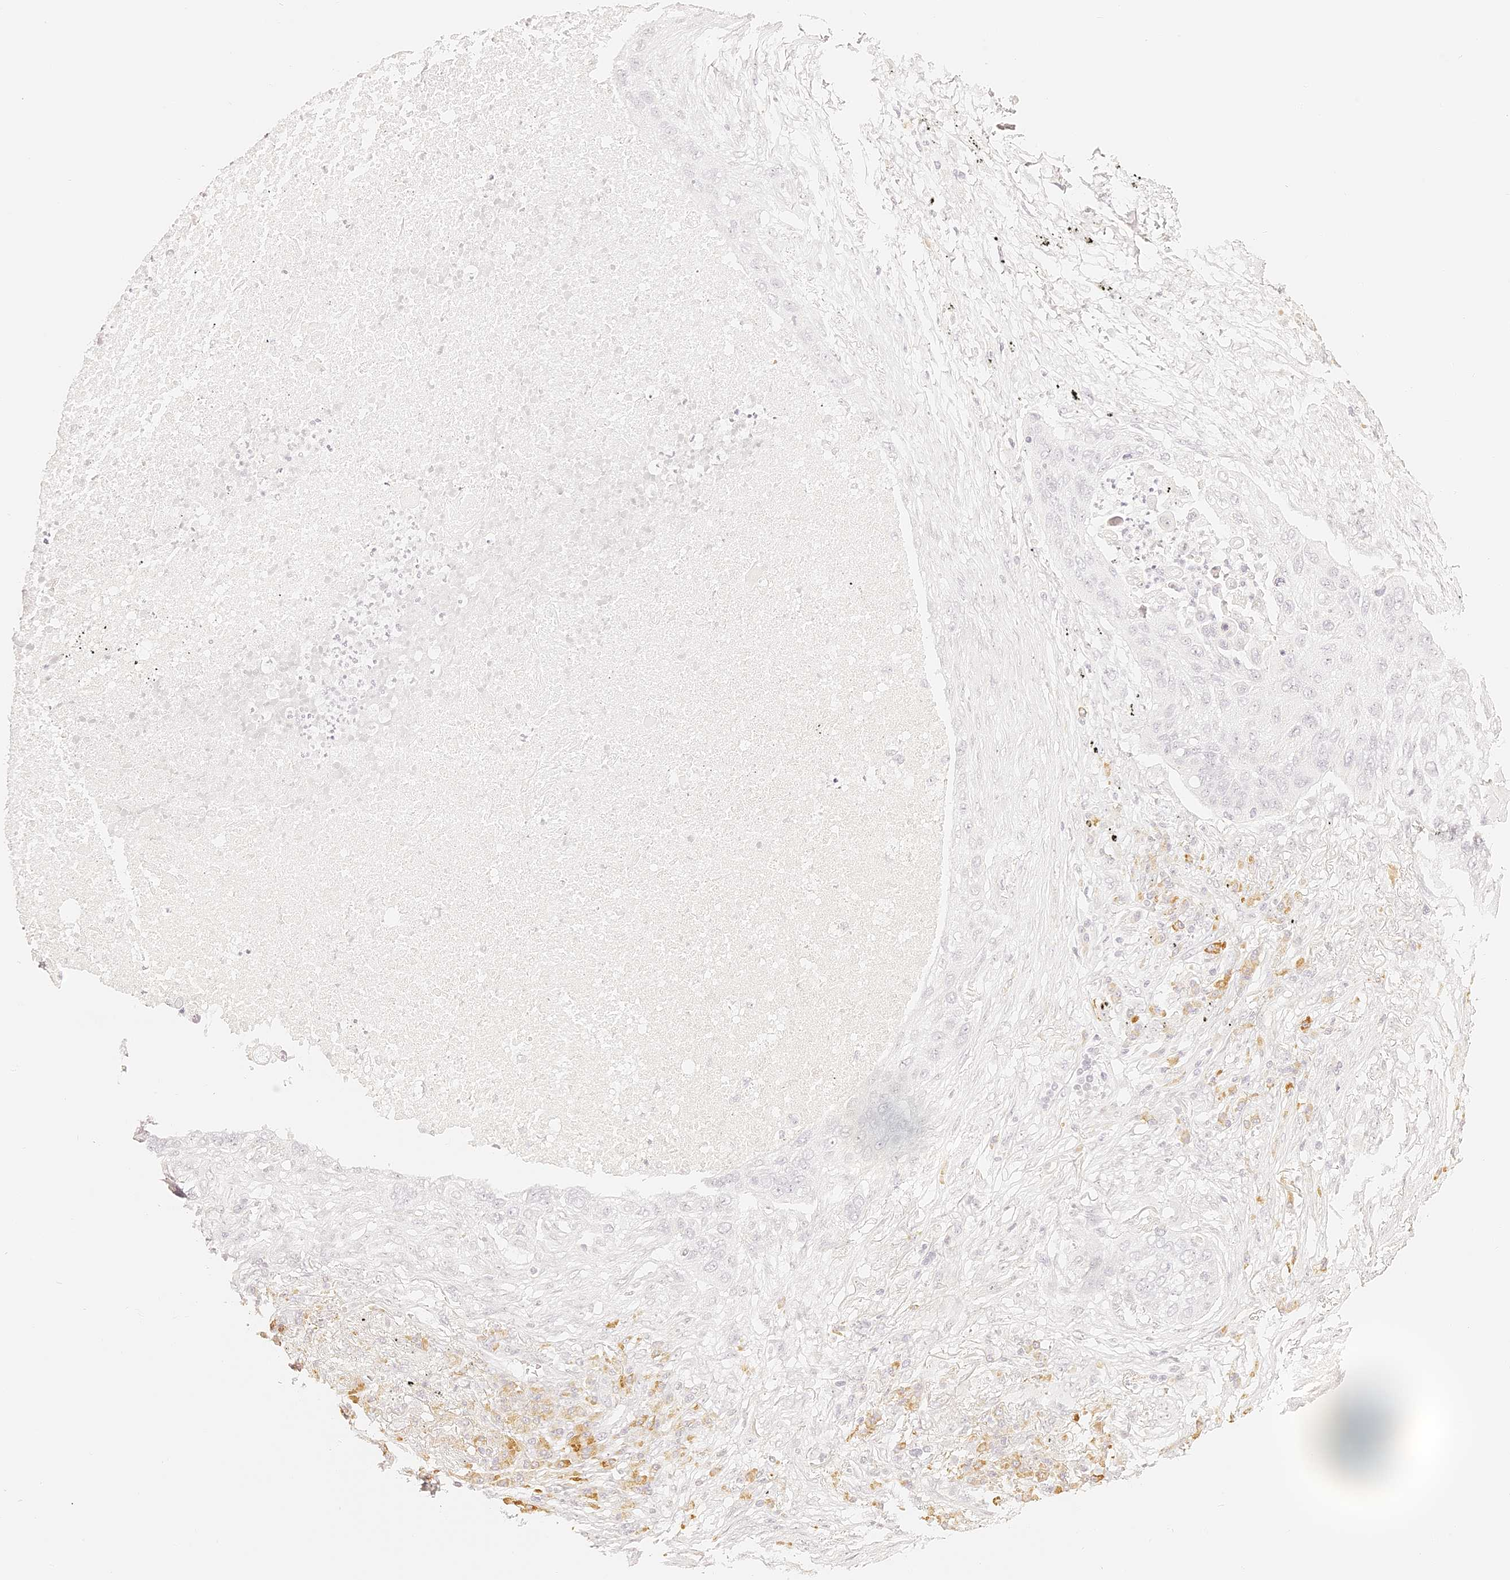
{"staining": {"intensity": "negative", "quantity": "none", "location": "none"}, "tissue": "lung cancer", "cell_type": "Tumor cells", "image_type": "cancer", "snomed": [{"axis": "morphology", "description": "Squamous cell carcinoma, NOS"}, {"axis": "topography", "description": "Lung"}], "caption": "Immunohistochemistry photomicrograph of human lung cancer (squamous cell carcinoma) stained for a protein (brown), which displays no expression in tumor cells. (Brightfield microscopy of DAB (3,3'-diaminobenzidine) immunohistochemistry at high magnification).", "gene": "TRIM45", "patient": {"sex": "female", "age": 63}}